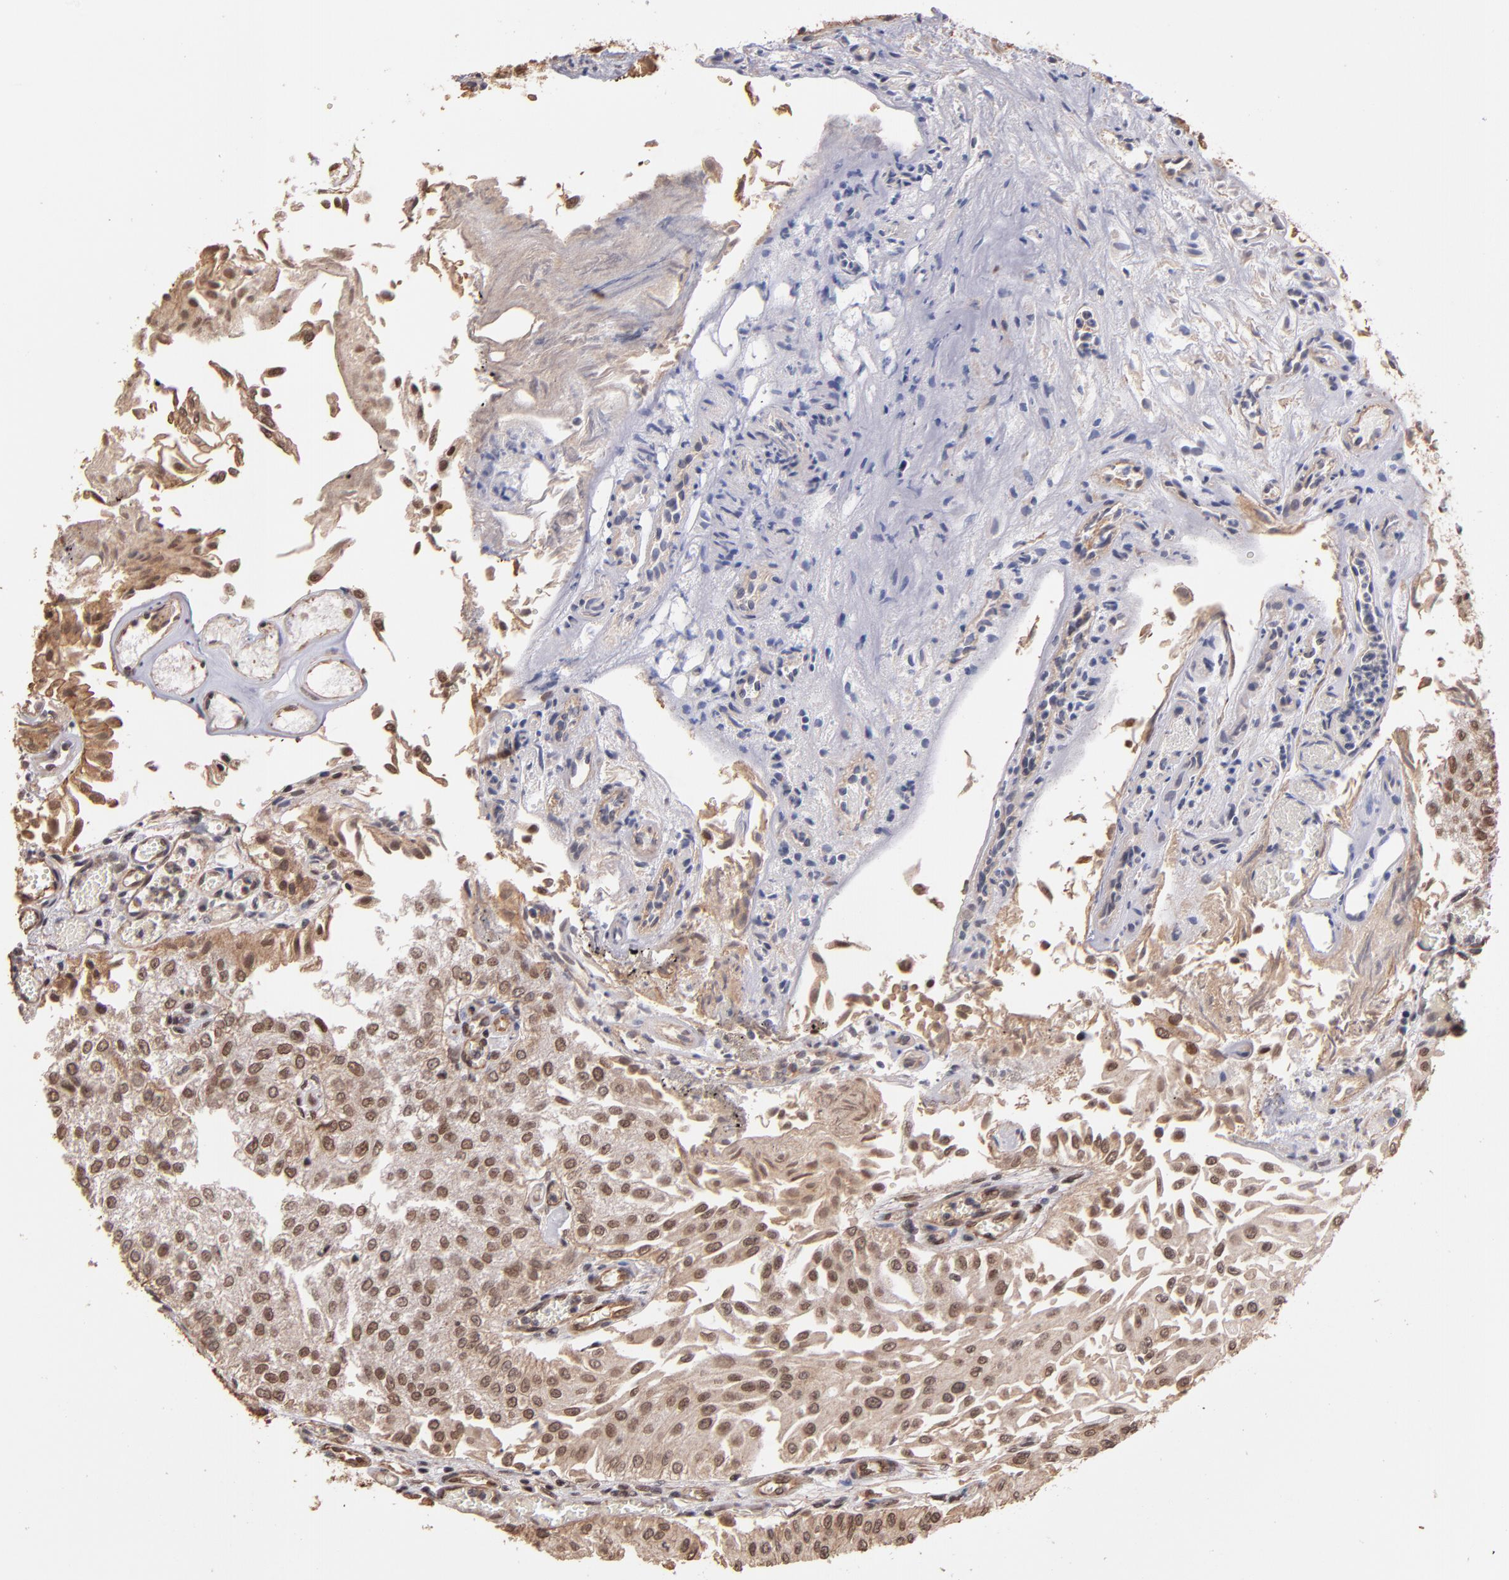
{"staining": {"intensity": "weak", "quantity": ">75%", "location": "nuclear"}, "tissue": "urothelial cancer", "cell_type": "Tumor cells", "image_type": "cancer", "snomed": [{"axis": "morphology", "description": "Urothelial carcinoma, Low grade"}, {"axis": "topography", "description": "Urinary bladder"}], "caption": "This is an image of immunohistochemistry staining of urothelial cancer, which shows weak staining in the nuclear of tumor cells.", "gene": "TERF2", "patient": {"sex": "male", "age": 86}}